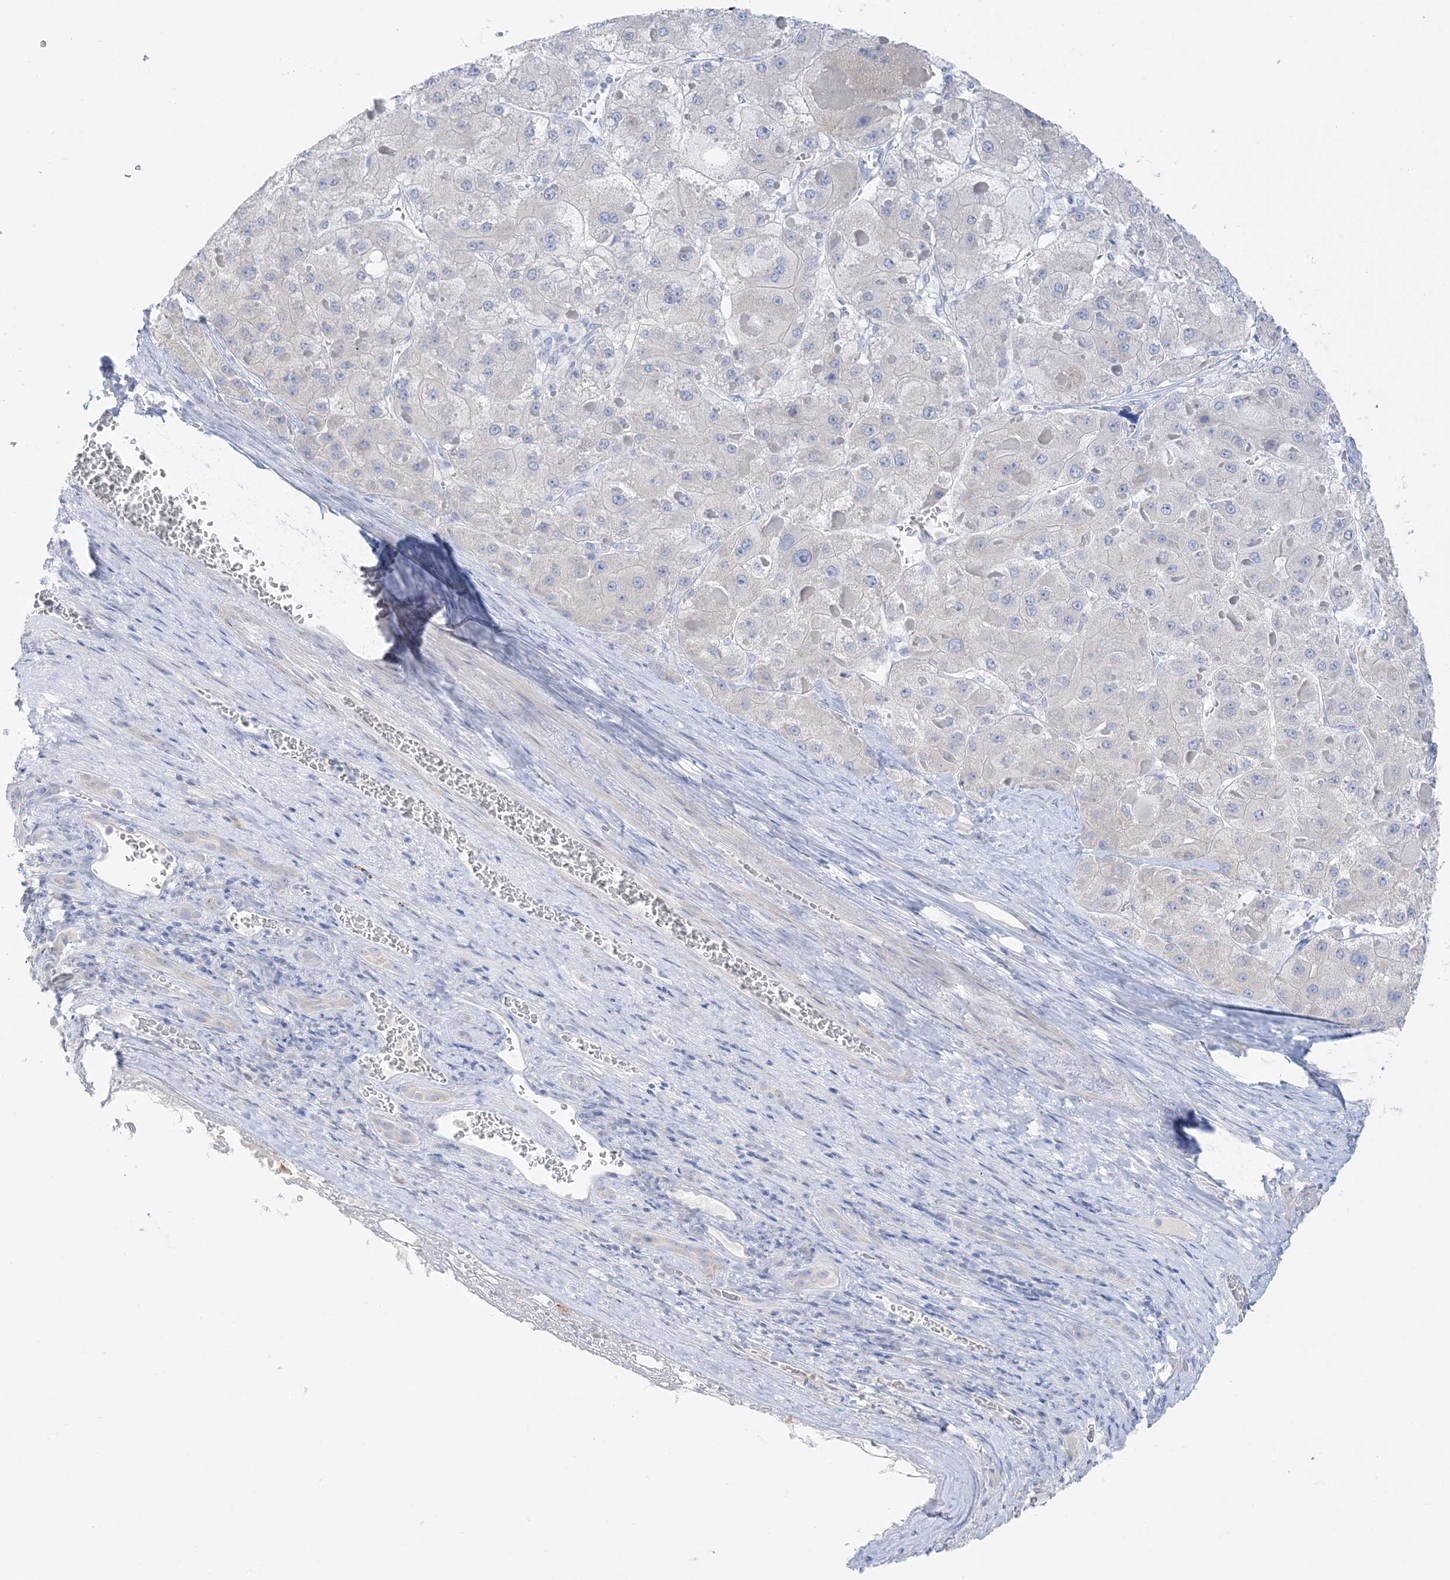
{"staining": {"intensity": "negative", "quantity": "none", "location": "none"}, "tissue": "liver cancer", "cell_type": "Tumor cells", "image_type": "cancer", "snomed": [{"axis": "morphology", "description": "Carcinoma, Hepatocellular, NOS"}, {"axis": "topography", "description": "Liver"}], "caption": "IHC image of liver hepatocellular carcinoma stained for a protein (brown), which displays no expression in tumor cells.", "gene": "FAM184A", "patient": {"sex": "female", "age": 73}}